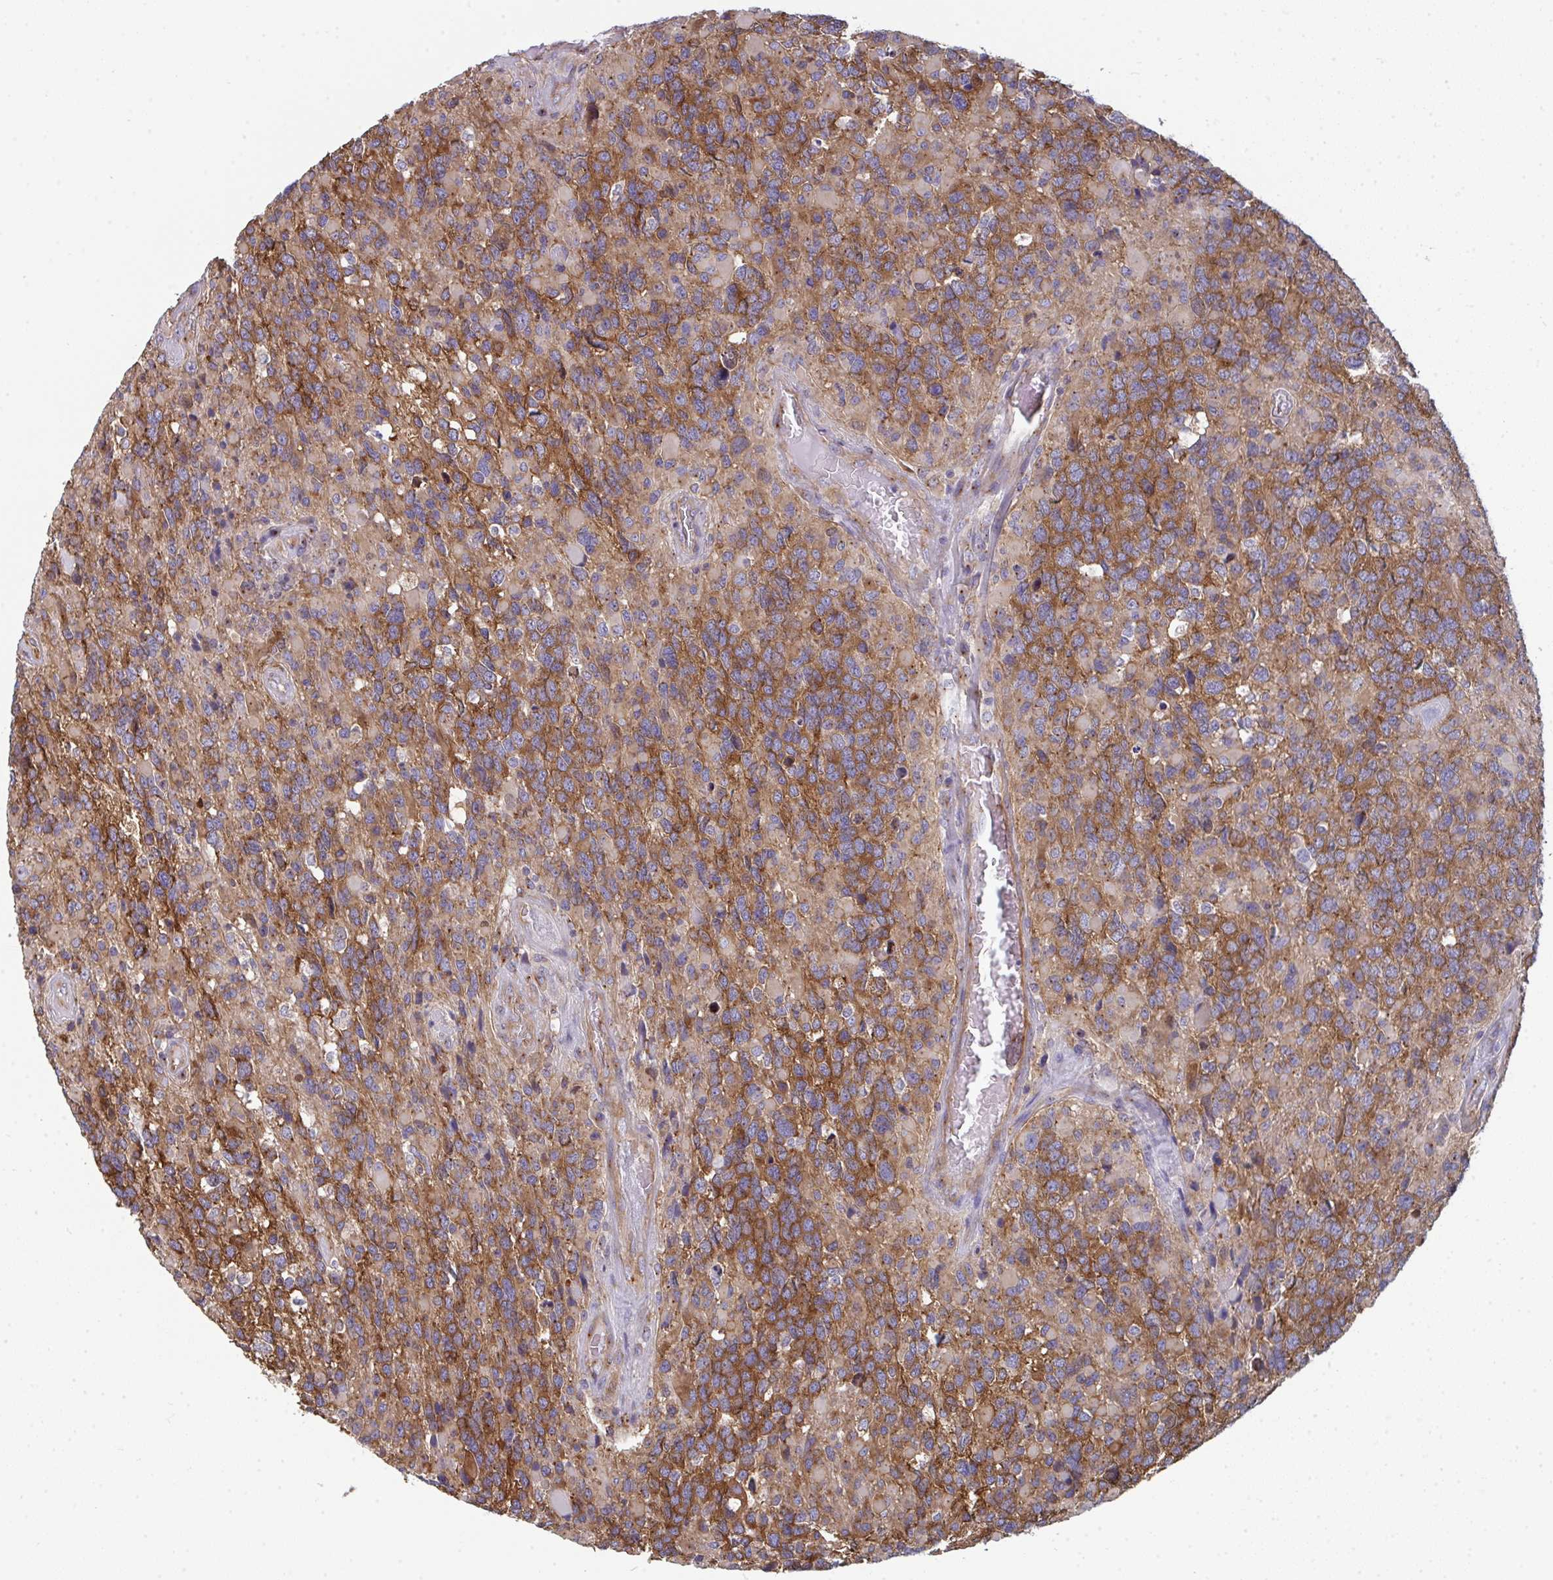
{"staining": {"intensity": "strong", "quantity": ">75%", "location": "cytoplasmic/membranous"}, "tissue": "glioma", "cell_type": "Tumor cells", "image_type": "cancer", "snomed": [{"axis": "morphology", "description": "Glioma, malignant, High grade"}, {"axis": "topography", "description": "Brain"}], "caption": "Tumor cells reveal high levels of strong cytoplasmic/membranous expression in about >75% of cells in human malignant high-grade glioma. (Stains: DAB in brown, nuclei in blue, Microscopy: brightfield microscopy at high magnification).", "gene": "DYNC1I2", "patient": {"sex": "female", "age": 40}}